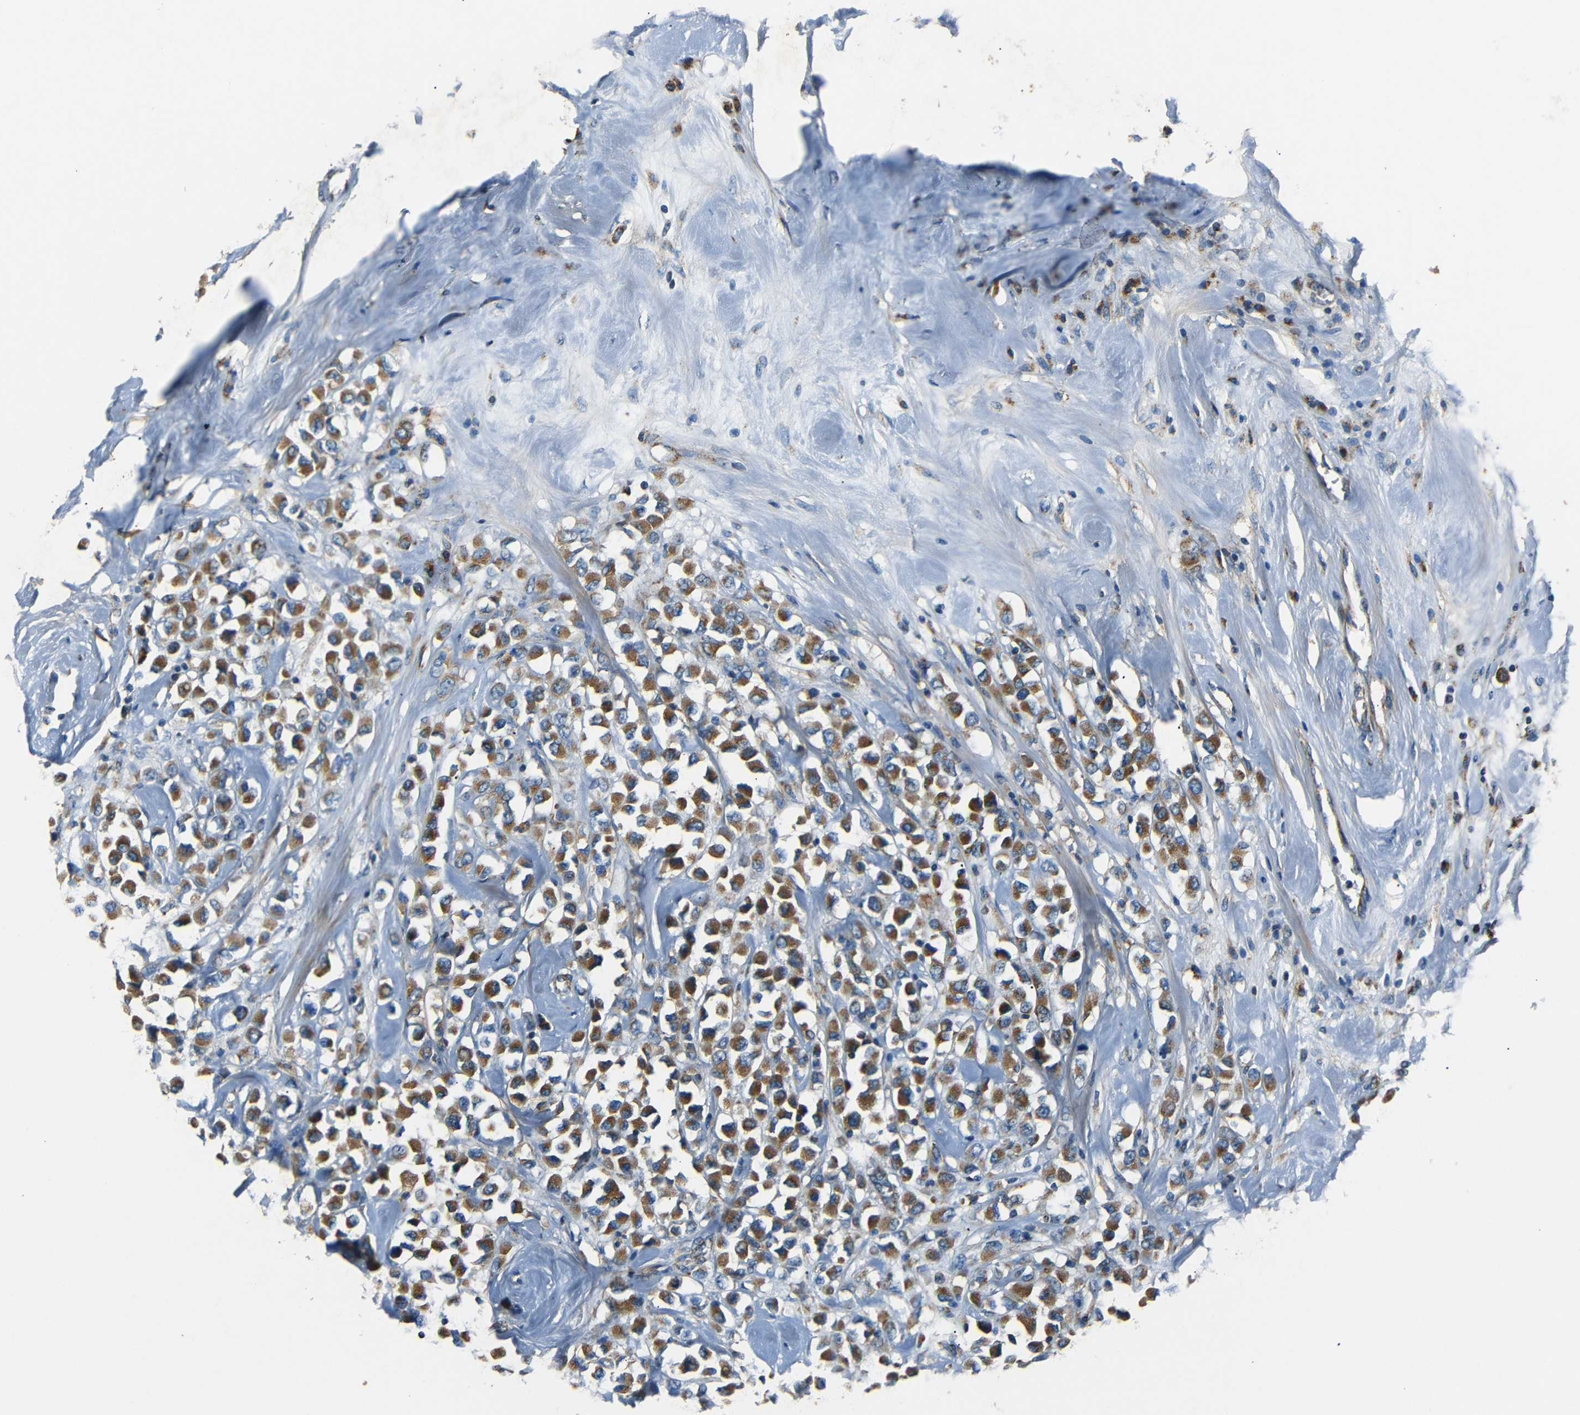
{"staining": {"intensity": "moderate", "quantity": ">75%", "location": "cytoplasmic/membranous"}, "tissue": "breast cancer", "cell_type": "Tumor cells", "image_type": "cancer", "snomed": [{"axis": "morphology", "description": "Duct carcinoma"}, {"axis": "topography", "description": "Breast"}], "caption": "Human breast cancer stained with a protein marker shows moderate staining in tumor cells.", "gene": "NETO2", "patient": {"sex": "female", "age": 61}}